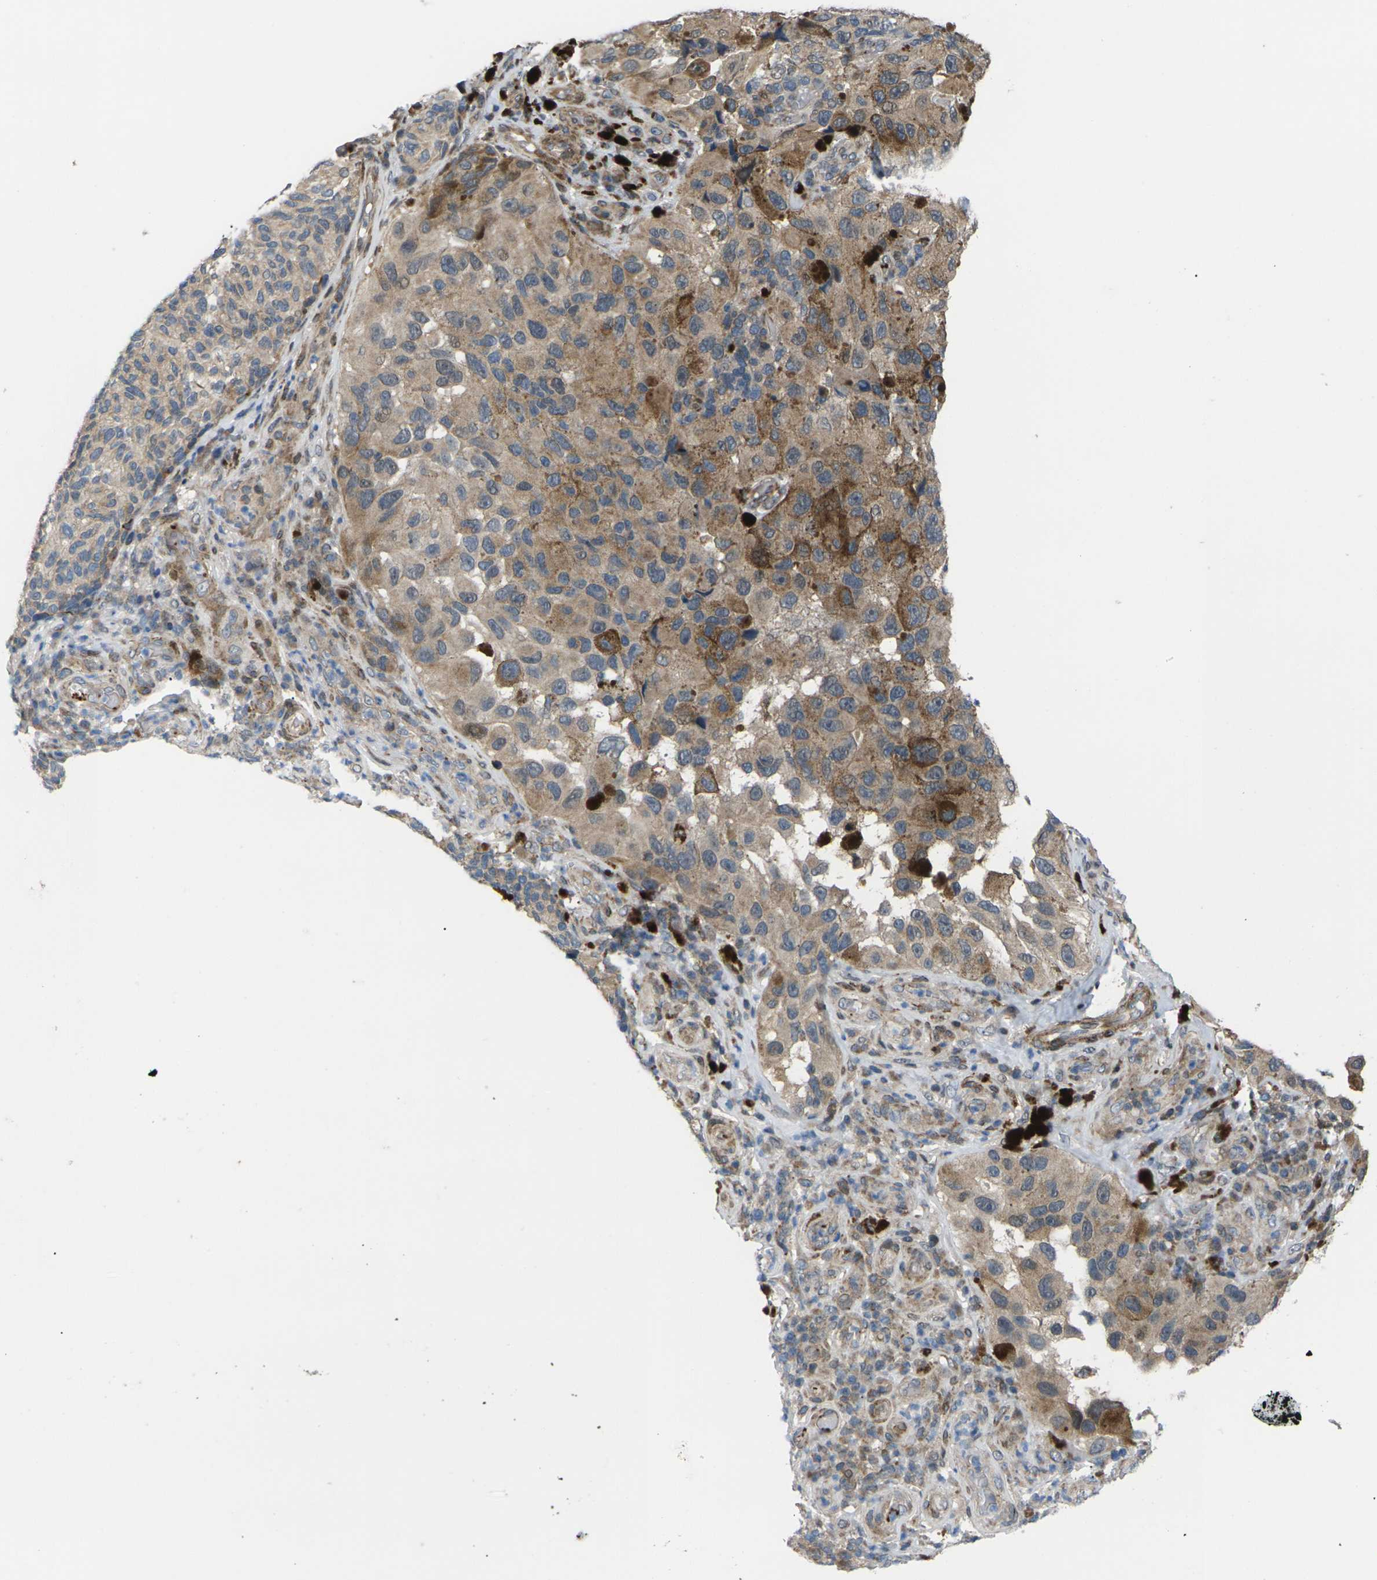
{"staining": {"intensity": "weak", "quantity": ">75%", "location": "cytoplasmic/membranous"}, "tissue": "melanoma", "cell_type": "Tumor cells", "image_type": "cancer", "snomed": [{"axis": "morphology", "description": "Malignant melanoma, NOS"}, {"axis": "topography", "description": "Skin"}], "caption": "Human malignant melanoma stained with a protein marker displays weak staining in tumor cells.", "gene": "RPS6KA3", "patient": {"sex": "female", "age": 73}}